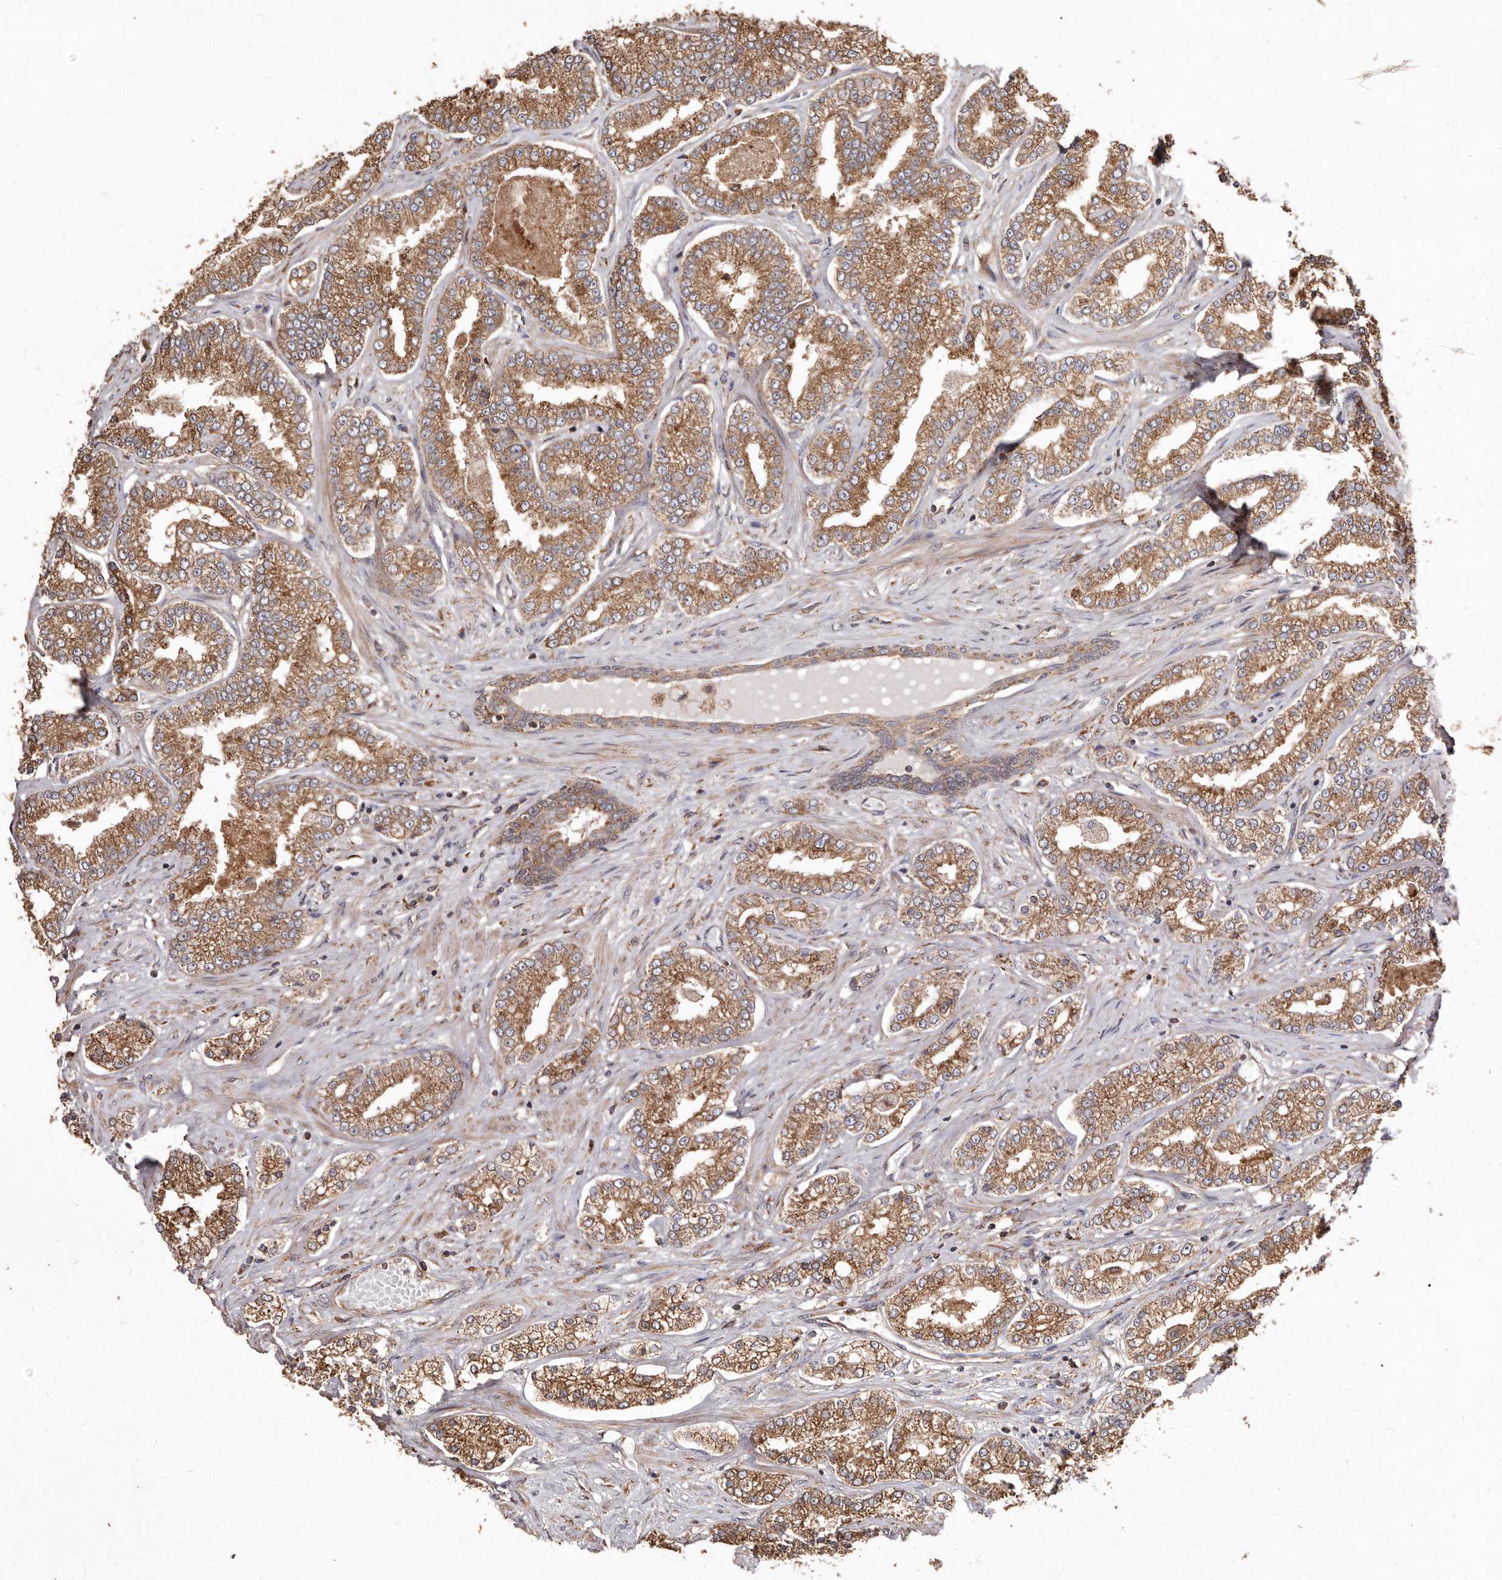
{"staining": {"intensity": "moderate", "quantity": ">75%", "location": "cytoplasmic/membranous"}, "tissue": "prostate cancer", "cell_type": "Tumor cells", "image_type": "cancer", "snomed": [{"axis": "morphology", "description": "Normal tissue, NOS"}, {"axis": "morphology", "description": "Adenocarcinoma, High grade"}, {"axis": "topography", "description": "Prostate"}], "caption": "A high-resolution photomicrograph shows immunohistochemistry staining of prostate high-grade adenocarcinoma, which shows moderate cytoplasmic/membranous expression in approximately >75% of tumor cells.", "gene": "STEAP2", "patient": {"sex": "male", "age": 83}}